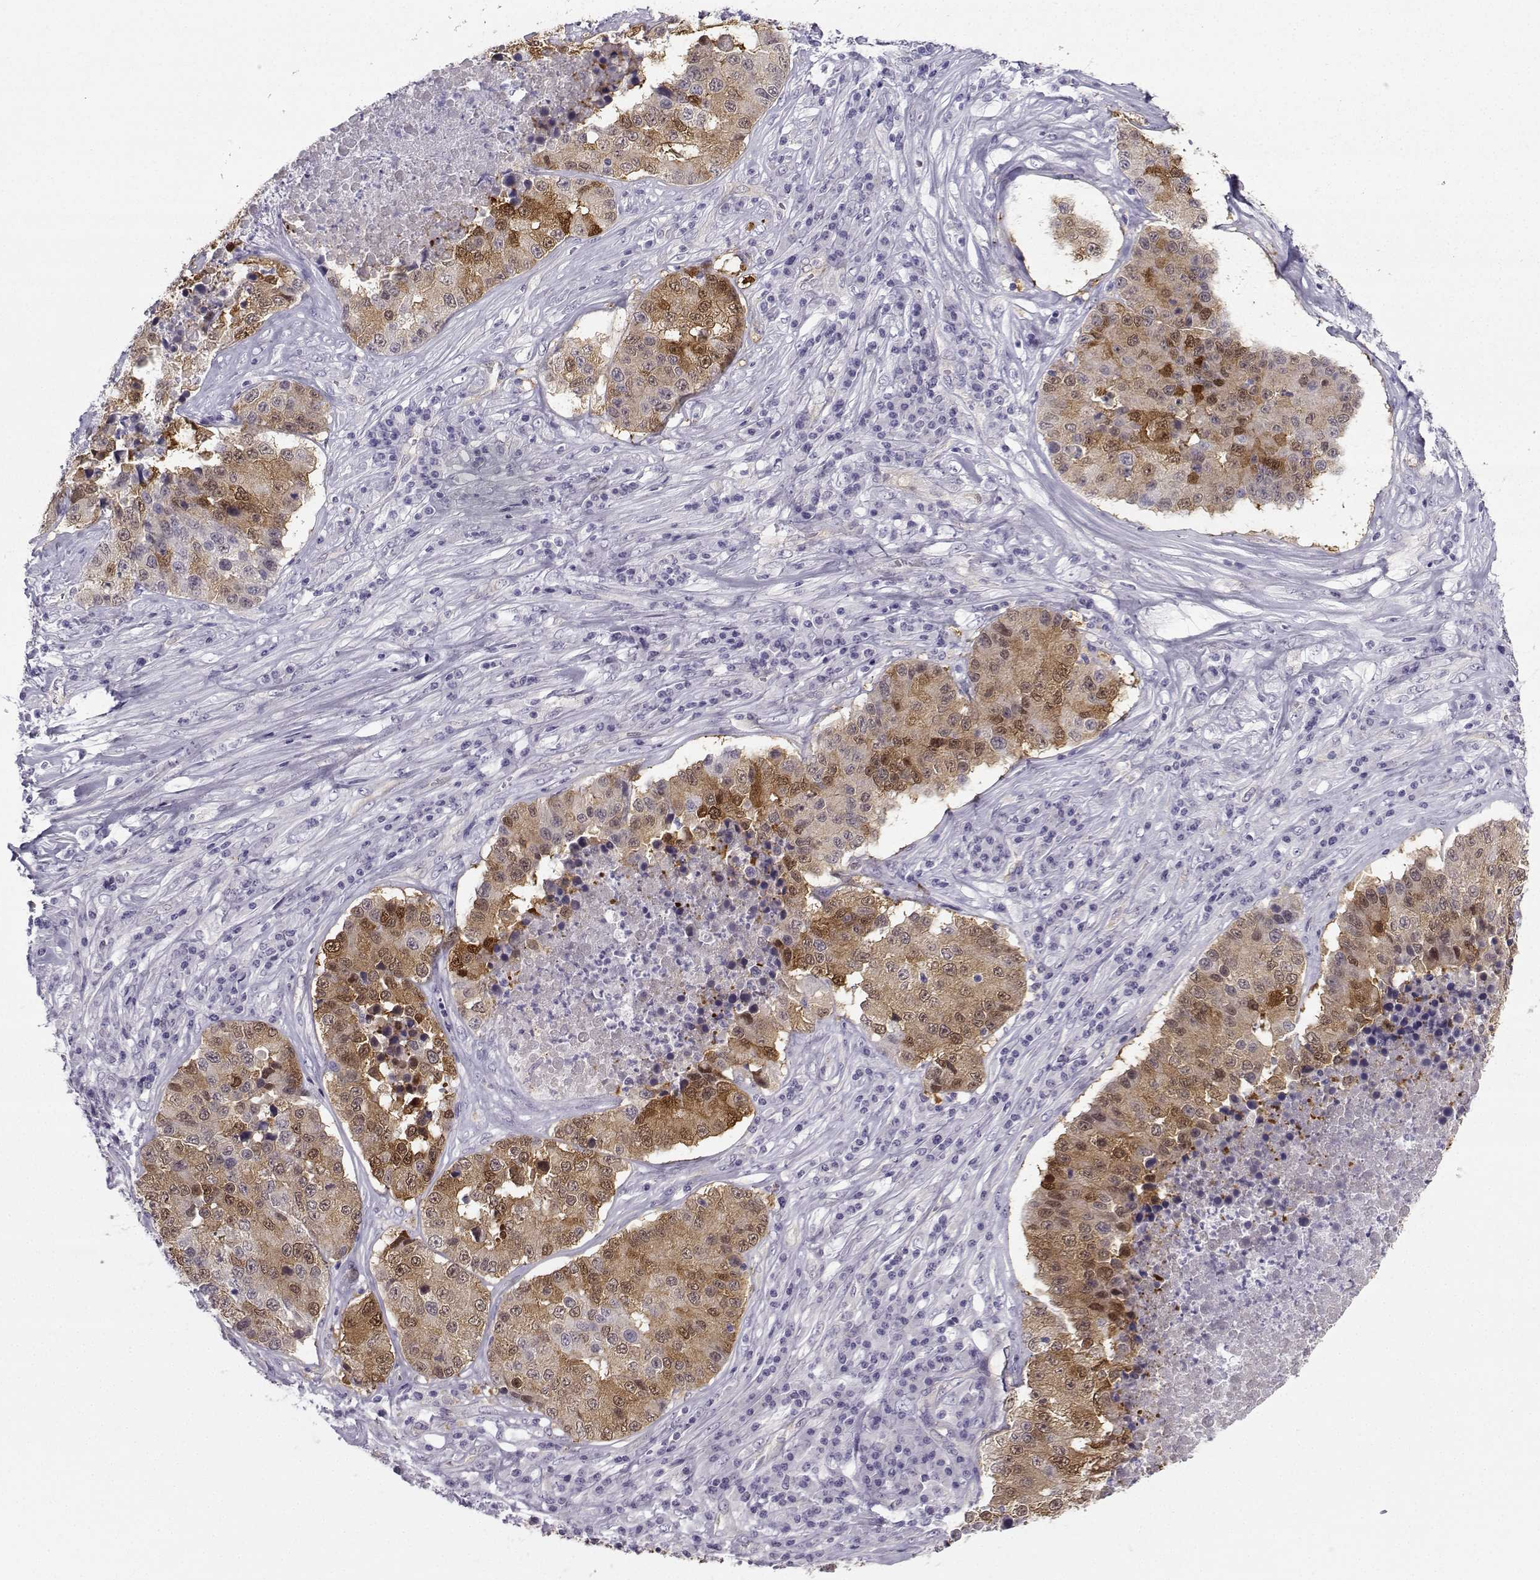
{"staining": {"intensity": "moderate", "quantity": "25%-75%", "location": "cytoplasmic/membranous"}, "tissue": "stomach cancer", "cell_type": "Tumor cells", "image_type": "cancer", "snomed": [{"axis": "morphology", "description": "Adenocarcinoma, NOS"}, {"axis": "topography", "description": "Stomach"}], "caption": "Protein staining of stomach cancer tissue demonstrates moderate cytoplasmic/membranous expression in about 25%-75% of tumor cells.", "gene": "NQO1", "patient": {"sex": "male", "age": 71}}